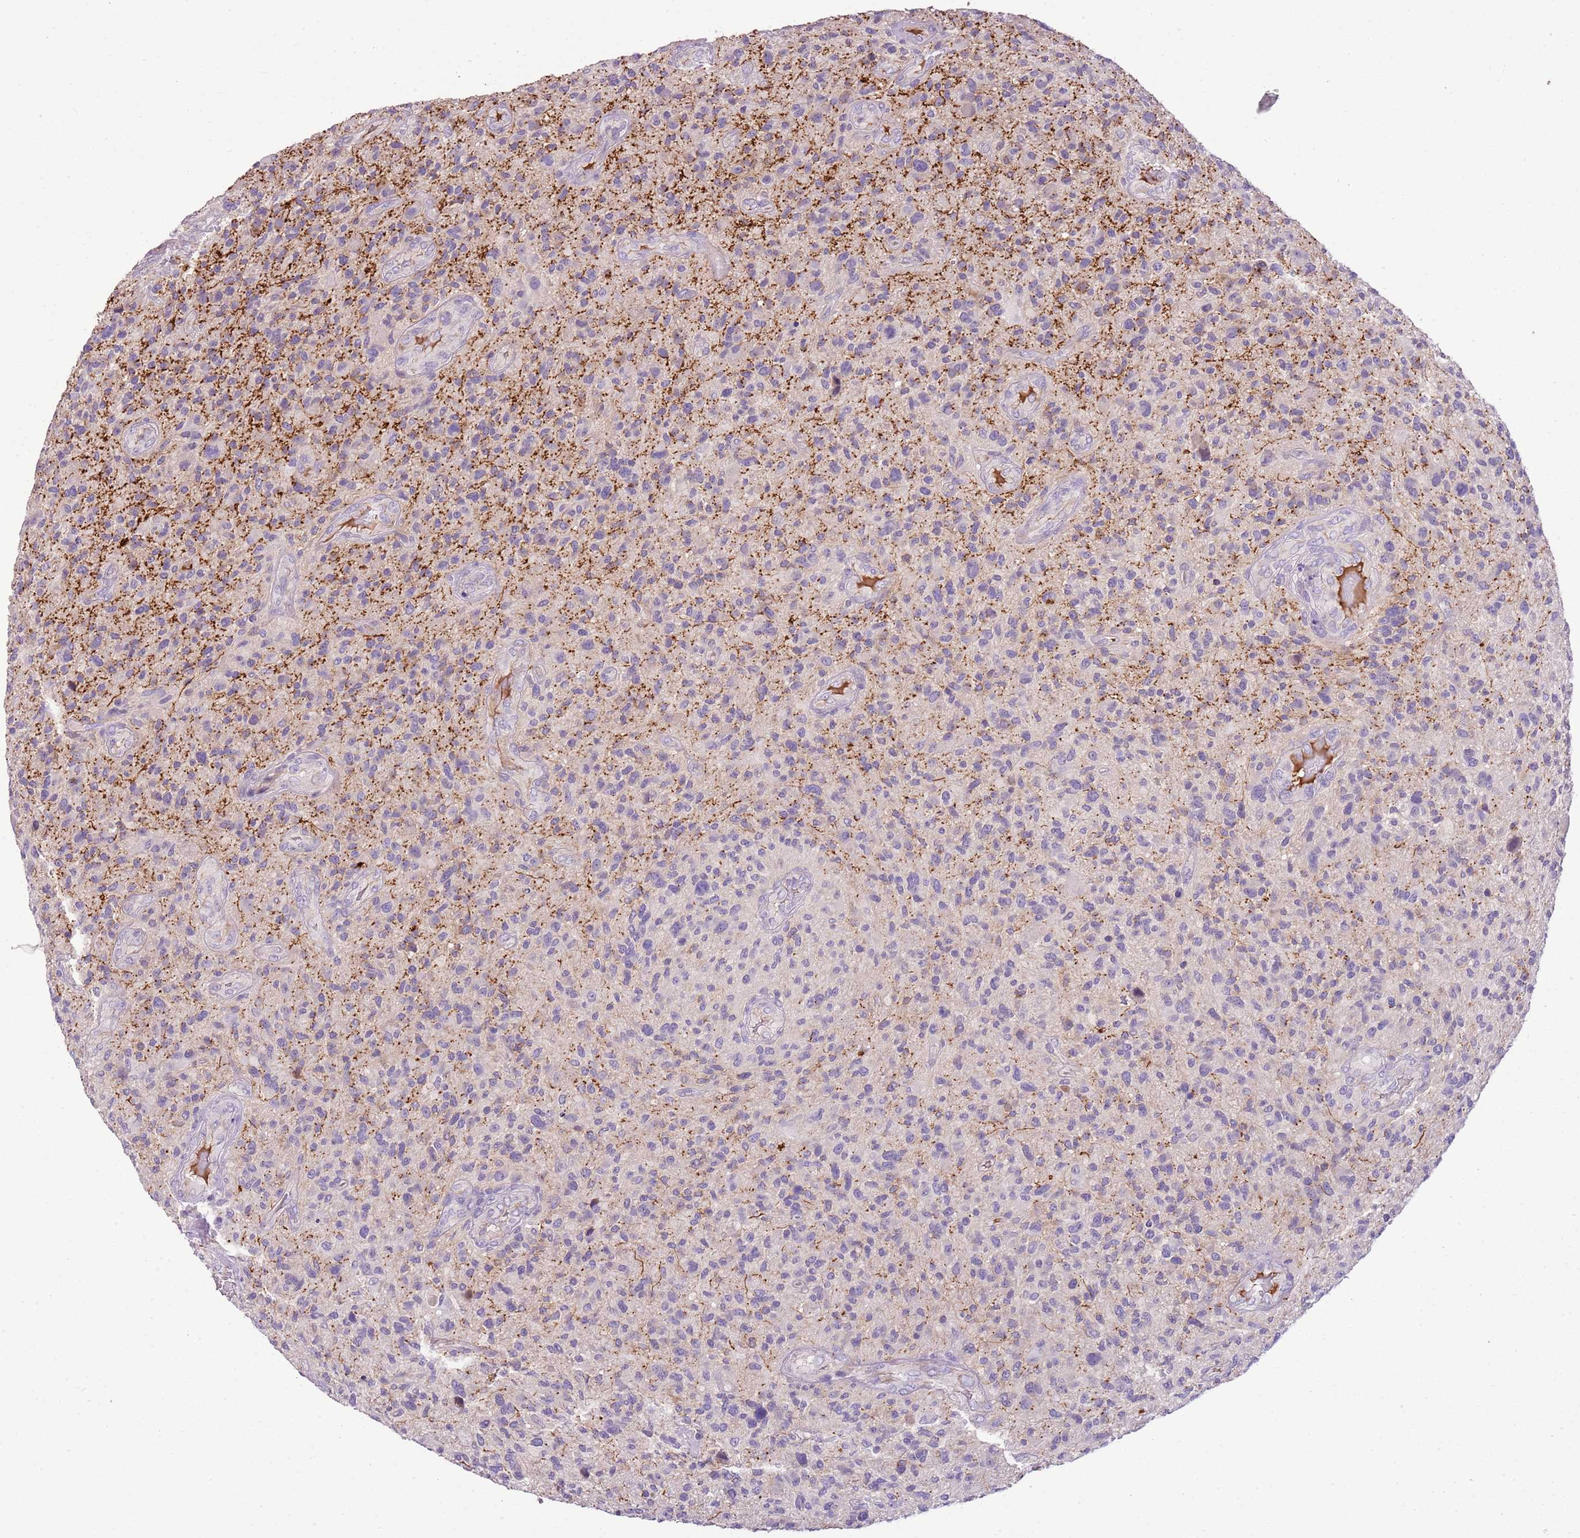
{"staining": {"intensity": "negative", "quantity": "none", "location": "none"}, "tissue": "glioma", "cell_type": "Tumor cells", "image_type": "cancer", "snomed": [{"axis": "morphology", "description": "Glioma, malignant, High grade"}, {"axis": "topography", "description": "Brain"}], "caption": "A high-resolution micrograph shows IHC staining of glioma, which shows no significant staining in tumor cells.", "gene": "SCAMP5", "patient": {"sex": "male", "age": 47}}